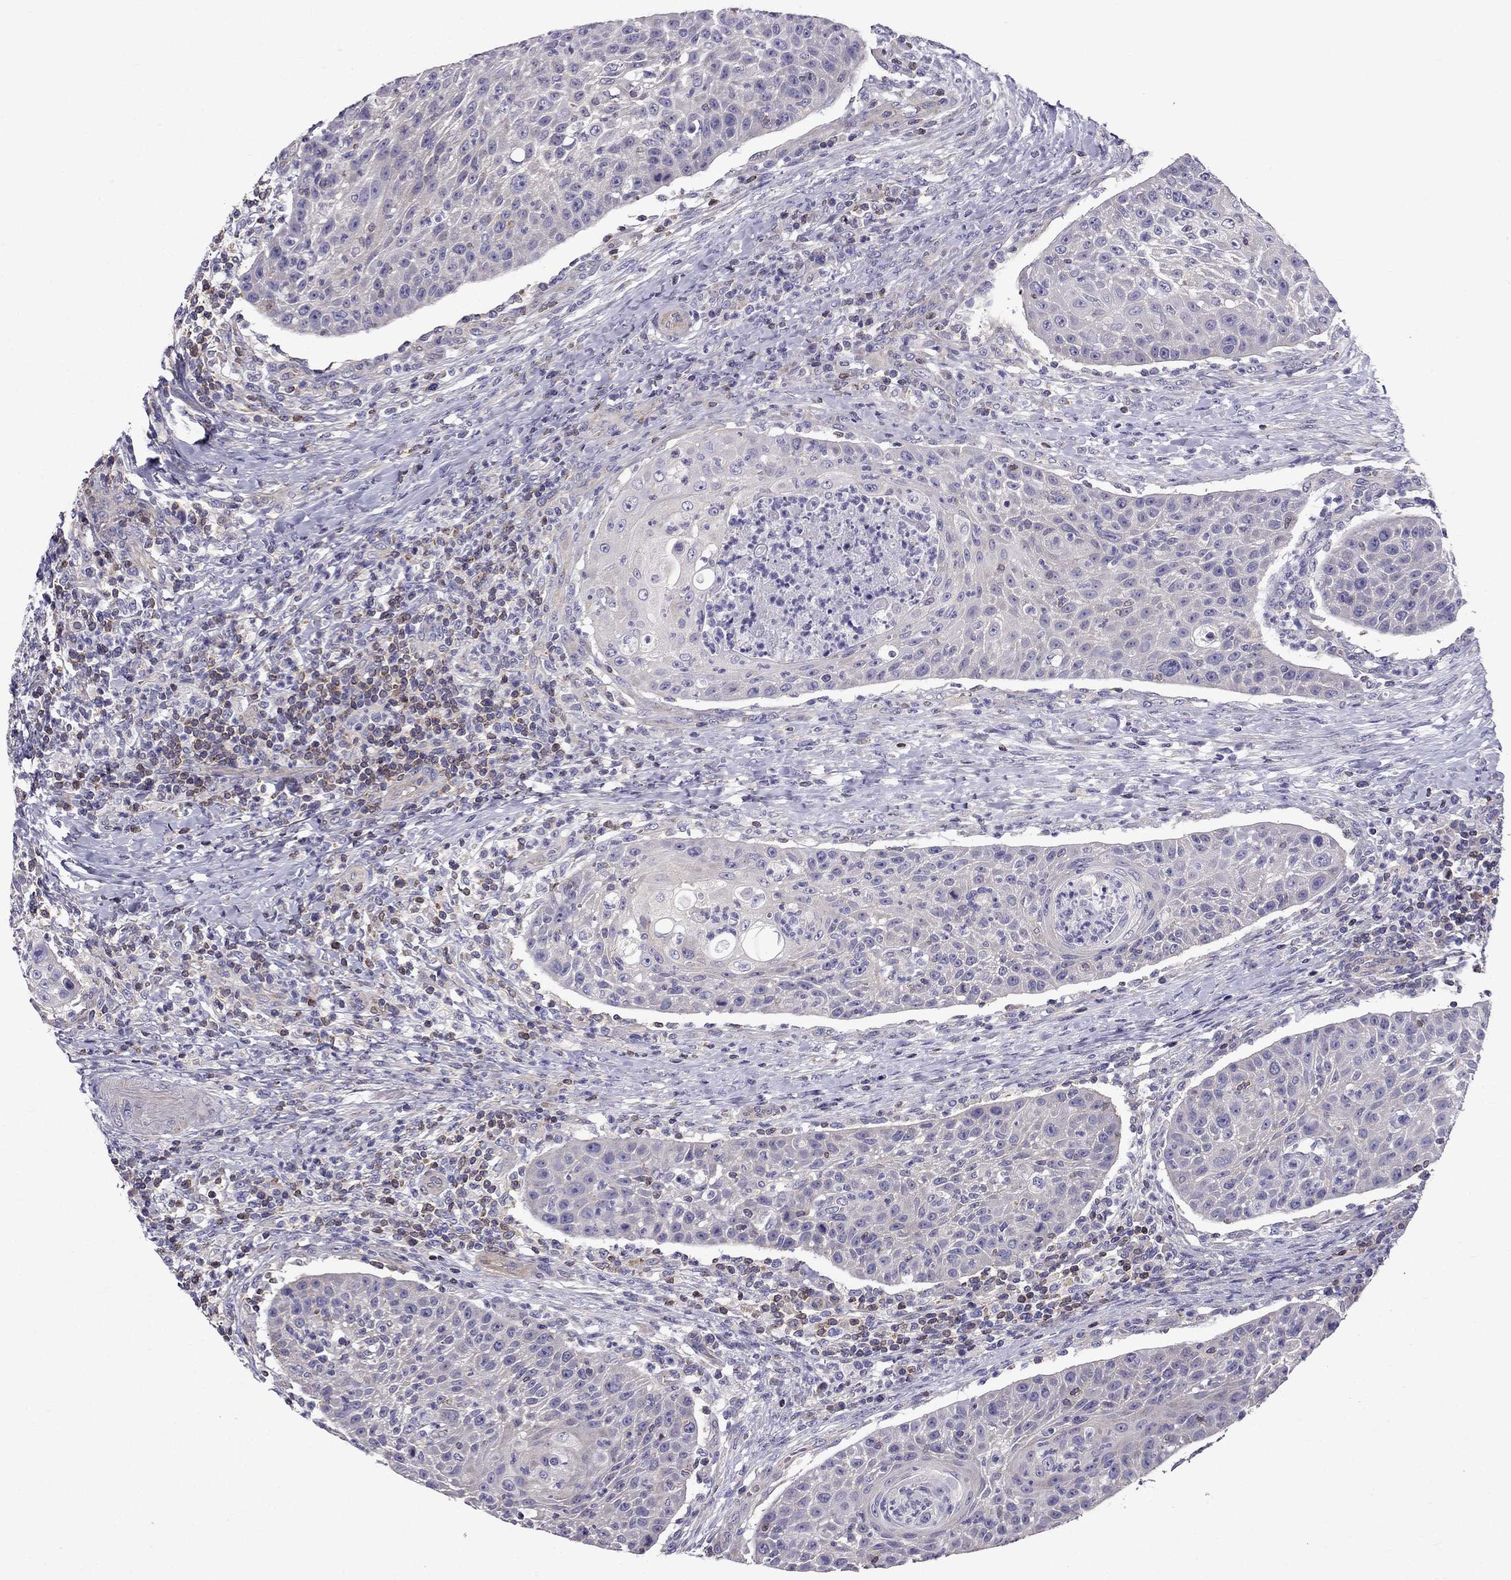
{"staining": {"intensity": "negative", "quantity": "none", "location": "none"}, "tissue": "head and neck cancer", "cell_type": "Tumor cells", "image_type": "cancer", "snomed": [{"axis": "morphology", "description": "Squamous cell carcinoma, NOS"}, {"axis": "topography", "description": "Head-Neck"}], "caption": "This histopathology image is of head and neck squamous cell carcinoma stained with immunohistochemistry (IHC) to label a protein in brown with the nuclei are counter-stained blue. There is no expression in tumor cells. (DAB (3,3'-diaminobenzidine) immunohistochemistry (IHC) with hematoxylin counter stain).", "gene": "AAK1", "patient": {"sex": "male", "age": 69}}